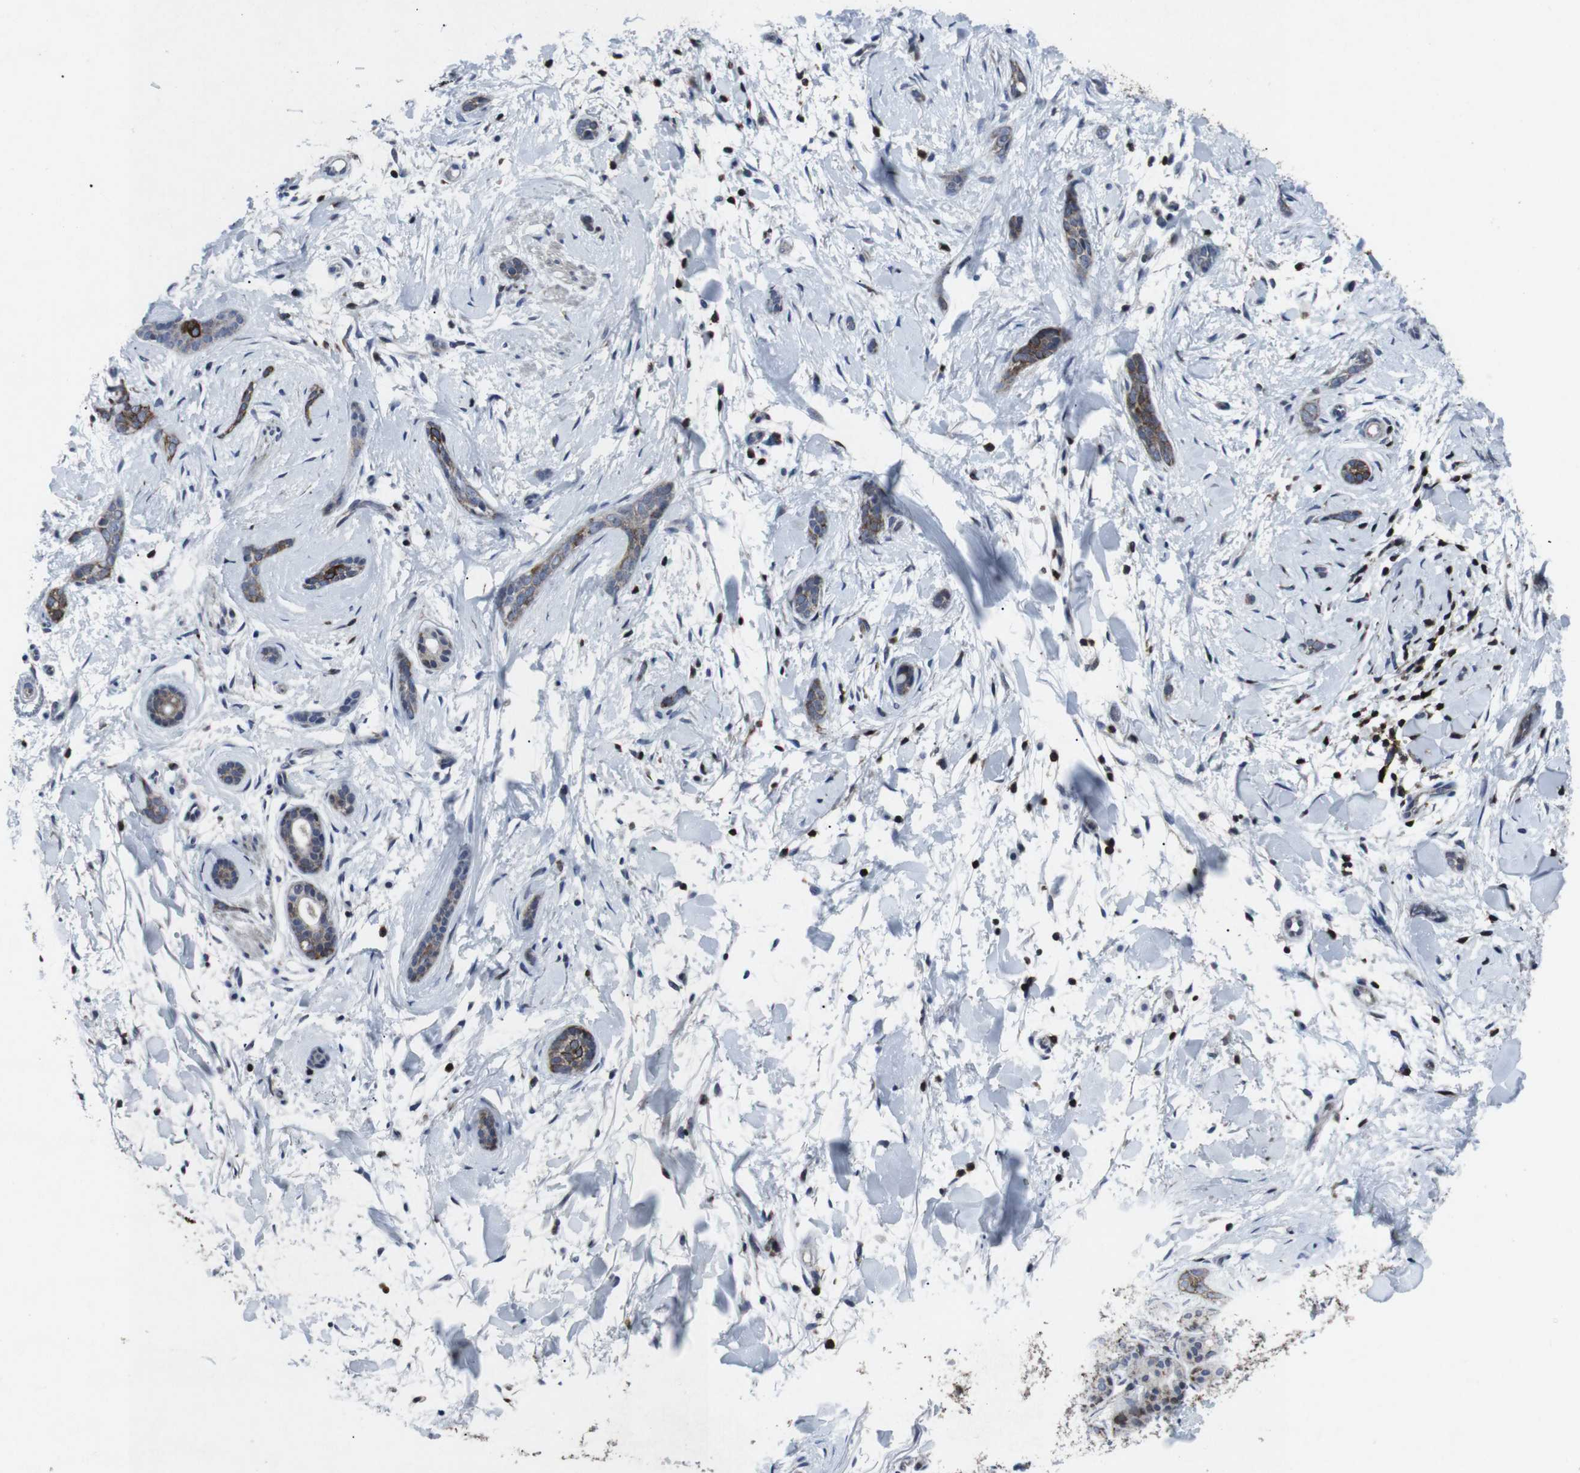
{"staining": {"intensity": "moderate", "quantity": ">75%", "location": "cytoplasmic/membranous"}, "tissue": "skin cancer", "cell_type": "Tumor cells", "image_type": "cancer", "snomed": [{"axis": "morphology", "description": "Basal cell carcinoma"}, {"axis": "morphology", "description": "Adnexal tumor, benign"}, {"axis": "topography", "description": "Skin"}], "caption": "This image demonstrates IHC staining of skin basal cell carcinoma, with medium moderate cytoplasmic/membranous positivity in approximately >75% of tumor cells.", "gene": "STAT4", "patient": {"sex": "female", "age": 42}}